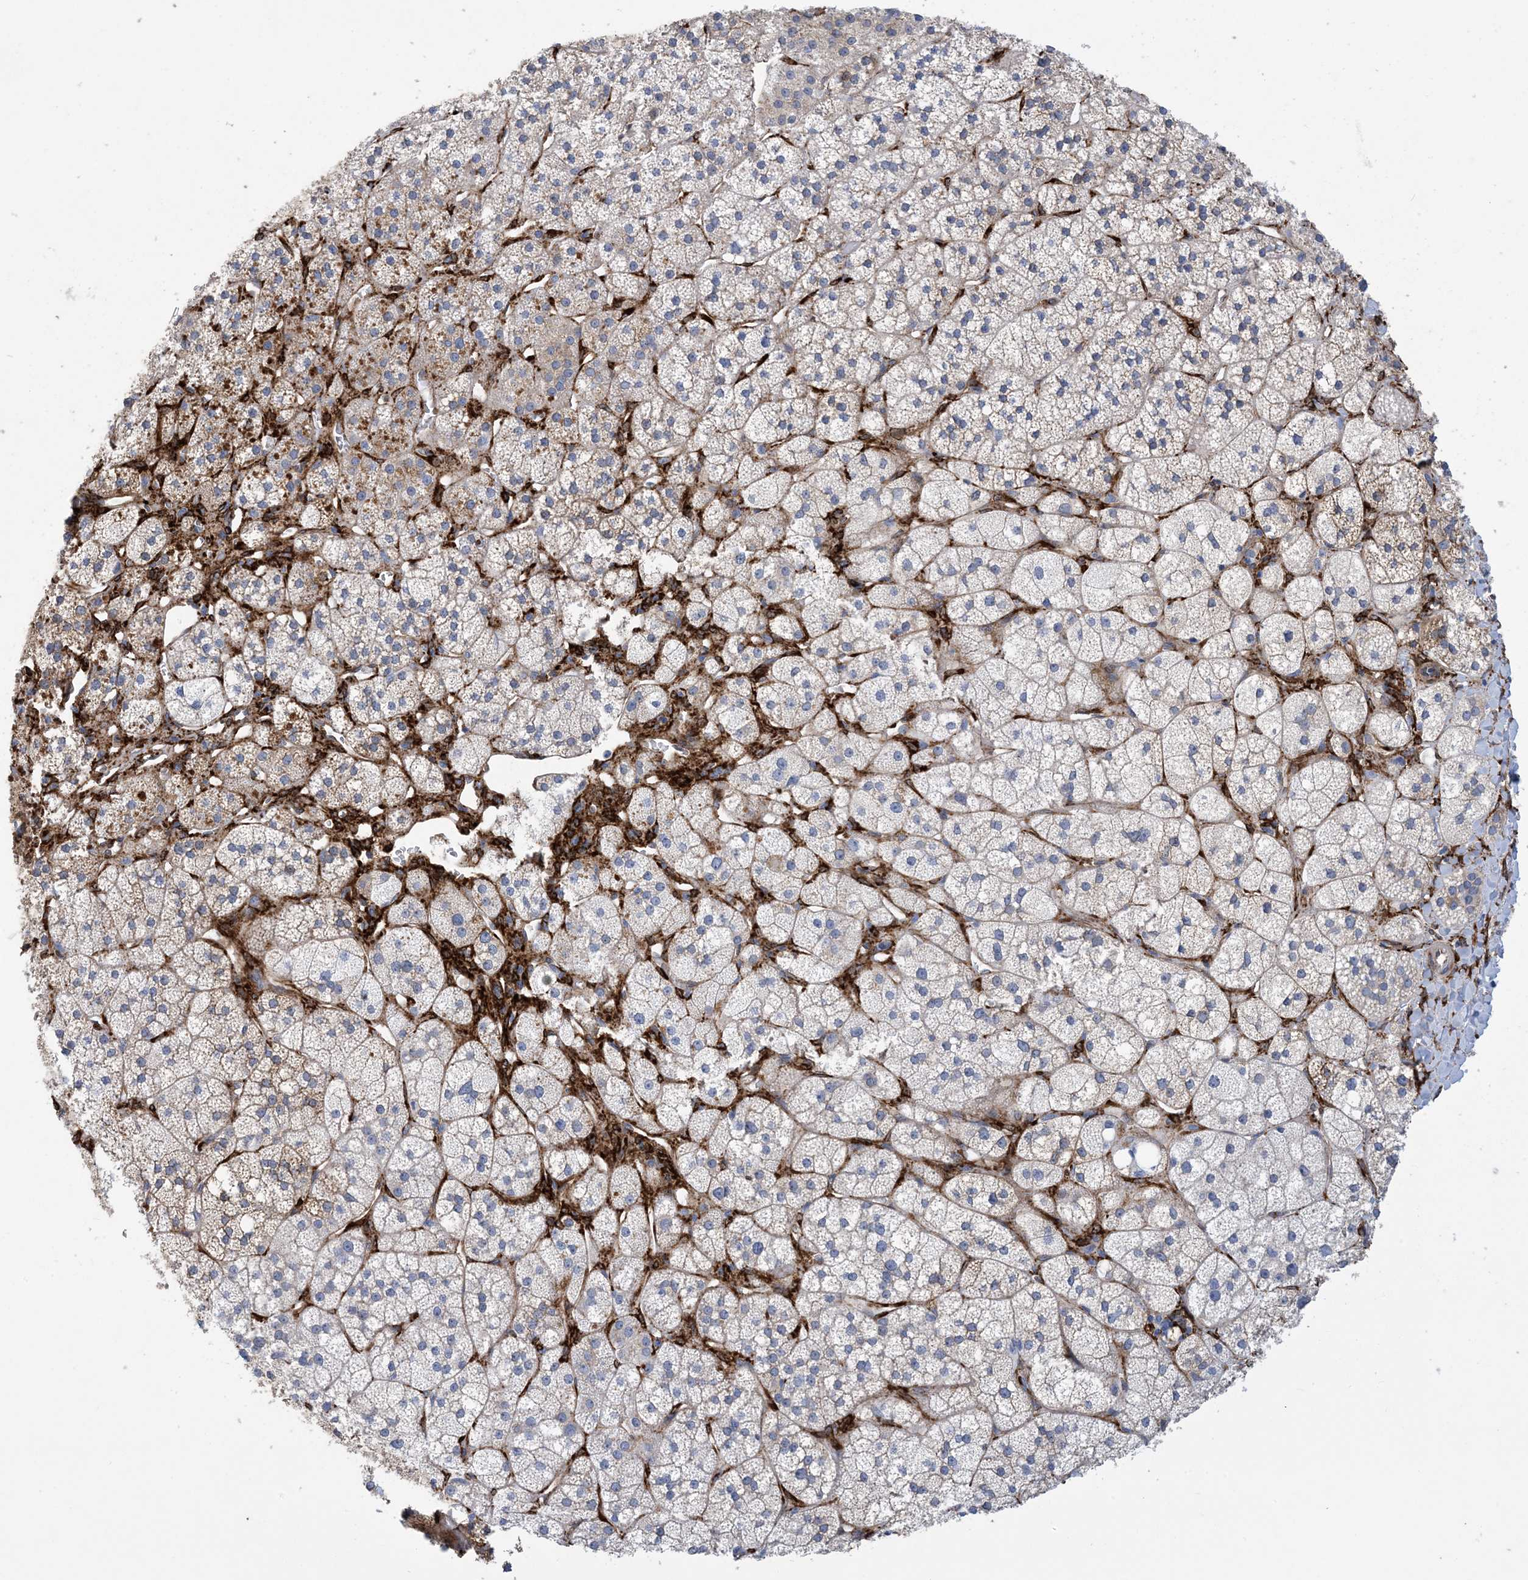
{"staining": {"intensity": "weak", "quantity": "<25%", "location": "cytoplasmic/membranous"}, "tissue": "adrenal gland", "cell_type": "Glandular cells", "image_type": "normal", "snomed": [{"axis": "morphology", "description": "Normal tissue, NOS"}, {"axis": "topography", "description": "Adrenal gland"}], "caption": "A high-resolution photomicrograph shows IHC staining of normal adrenal gland, which exhibits no significant expression in glandular cells.", "gene": "RBMS3", "patient": {"sex": "male", "age": 61}}